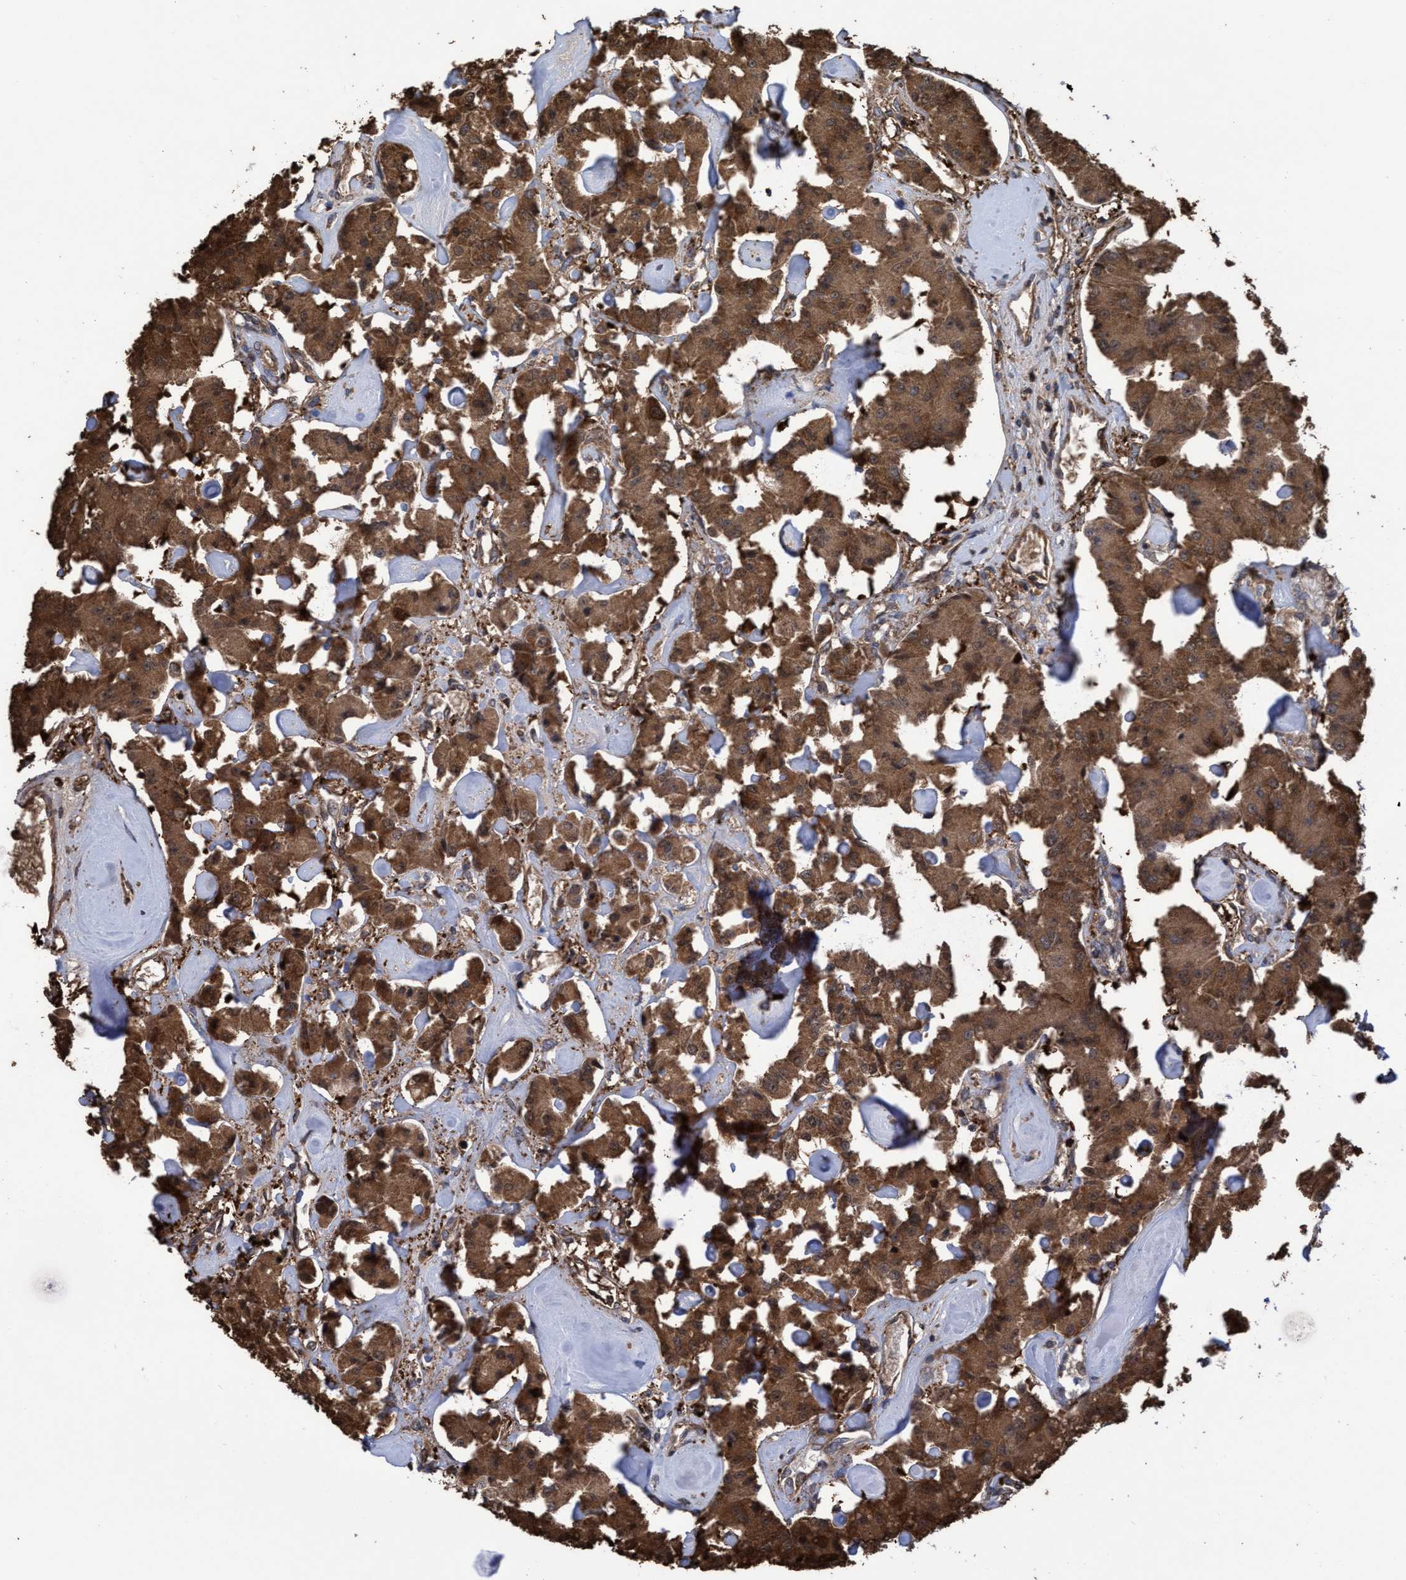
{"staining": {"intensity": "strong", "quantity": ">75%", "location": "cytoplasmic/membranous,nuclear"}, "tissue": "carcinoid", "cell_type": "Tumor cells", "image_type": "cancer", "snomed": [{"axis": "morphology", "description": "Carcinoid, malignant, NOS"}, {"axis": "topography", "description": "Pancreas"}], "caption": "Immunohistochemistry (IHC) photomicrograph of neoplastic tissue: carcinoid stained using IHC reveals high levels of strong protein expression localized specifically in the cytoplasmic/membranous and nuclear of tumor cells, appearing as a cytoplasmic/membranous and nuclear brown color.", "gene": "SLBP", "patient": {"sex": "male", "age": 41}}